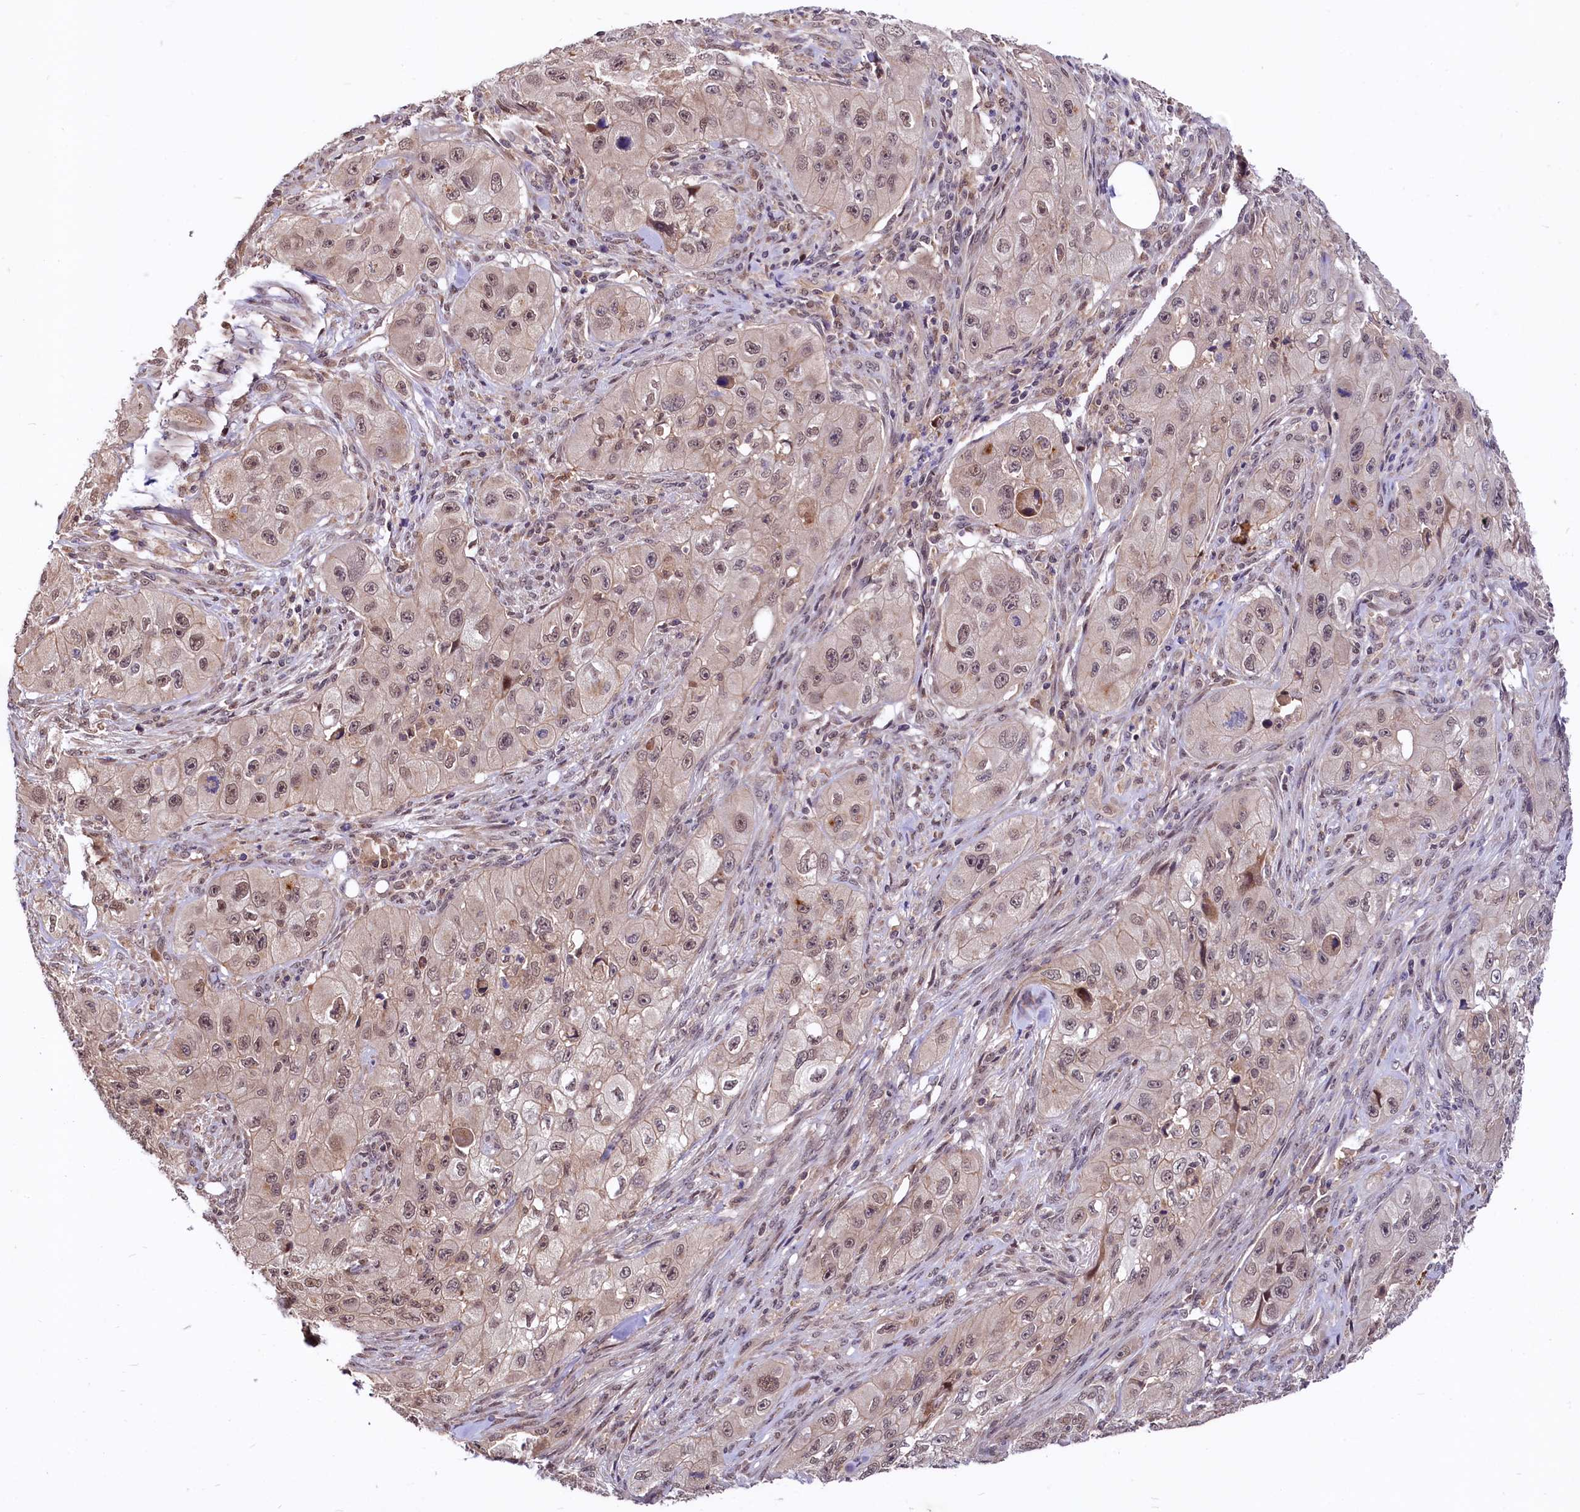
{"staining": {"intensity": "weak", "quantity": ">75%", "location": "nuclear"}, "tissue": "skin cancer", "cell_type": "Tumor cells", "image_type": "cancer", "snomed": [{"axis": "morphology", "description": "Squamous cell carcinoma, NOS"}, {"axis": "topography", "description": "Skin"}, {"axis": "topography", "description": "Subcutis"}], "caption": "The micrograph demonstrates immunohistochemical staining of skin cancer (squamous cell carcinoma). There is weak nuclear expression is identified in about >75% of tumor cells. (IHC, brightfield microscopy, high magnification).", "gene": "UBE3A", "patient": {"sex": "male", "age": 73}}